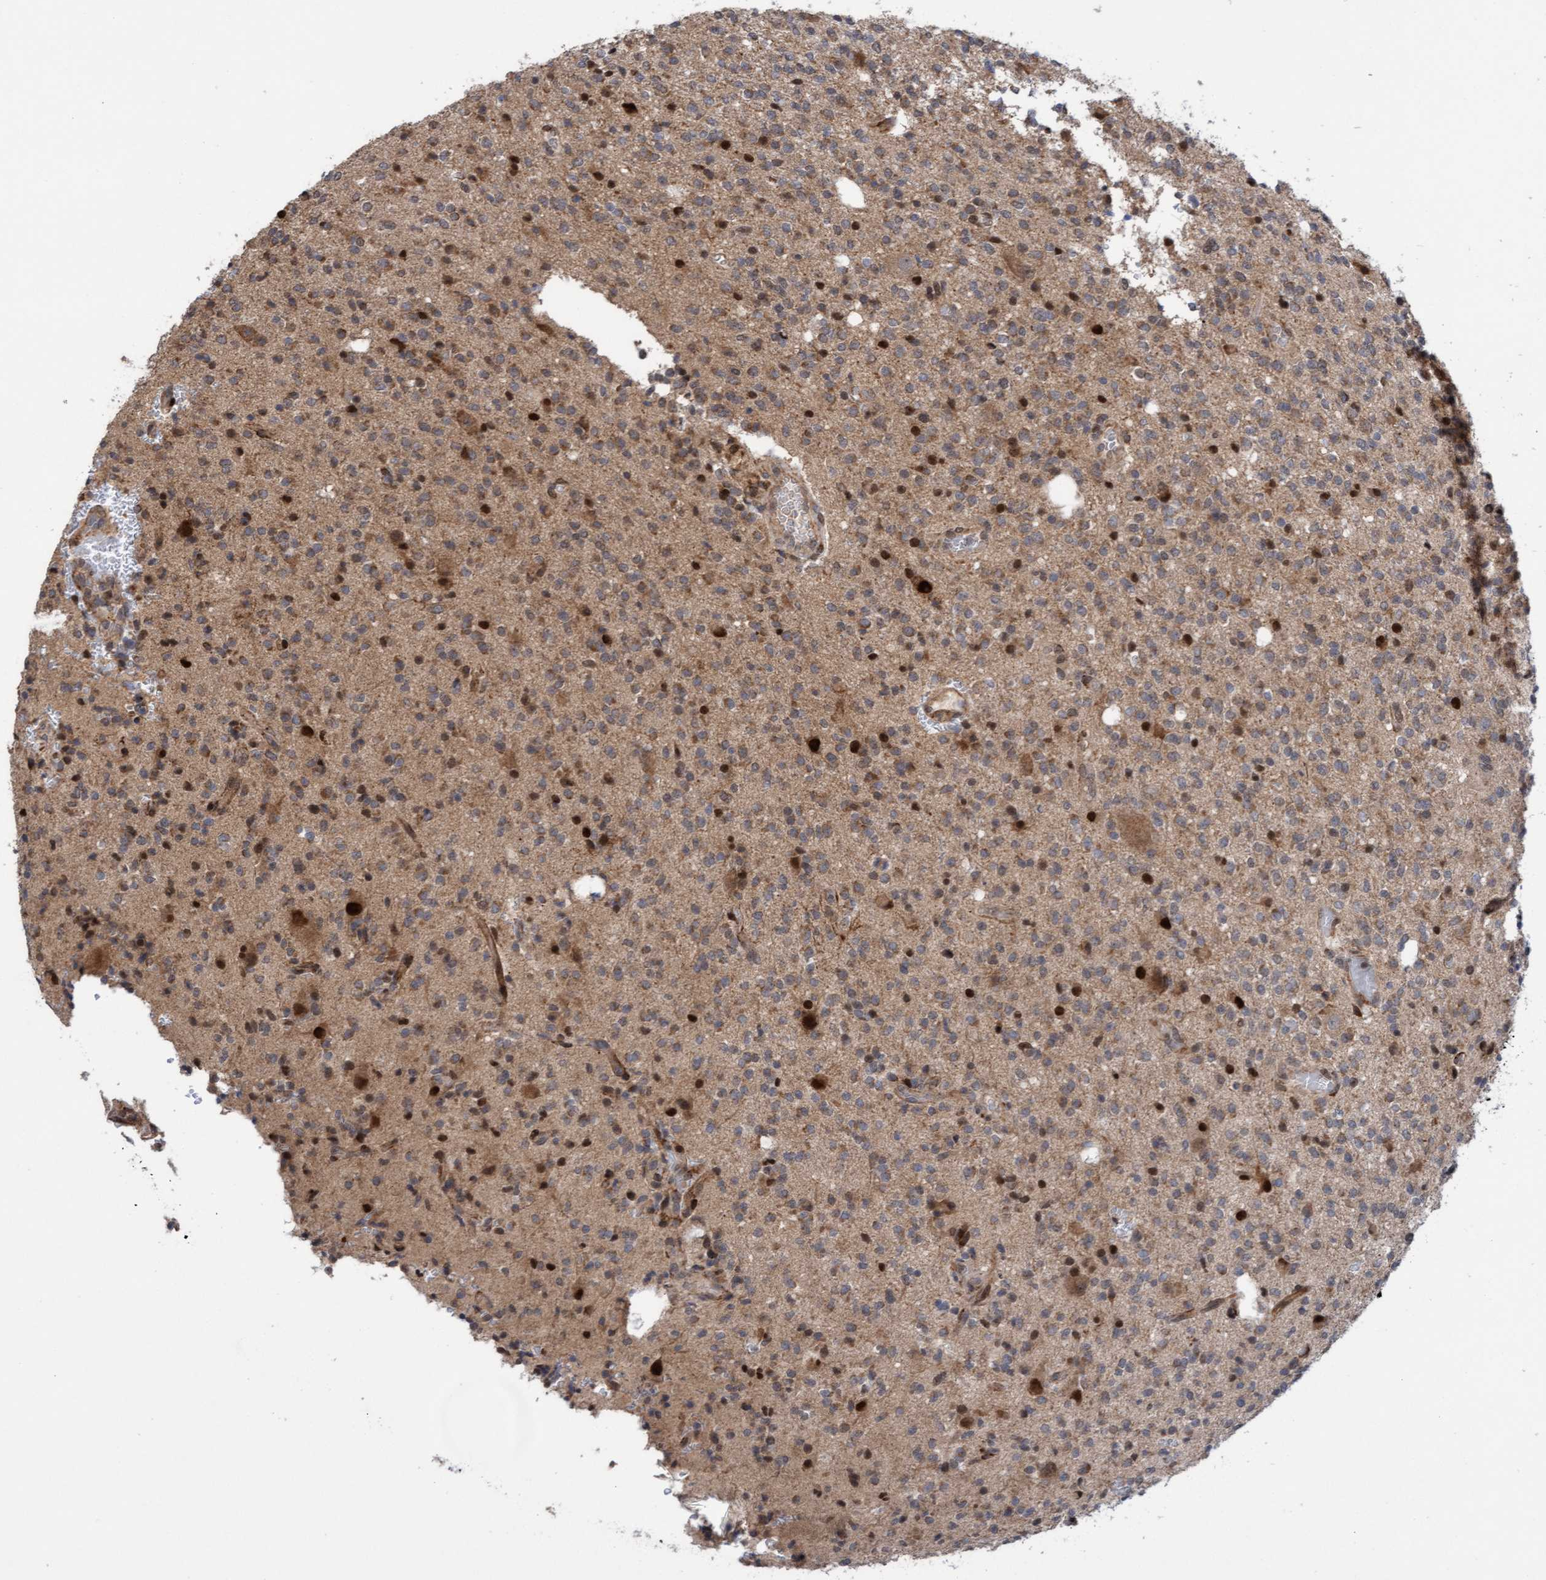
{"staining": {"intensity": "weak", "quantity": ">75%", "location": "cytoplasmic/membranous"}, "tissue": "glioma", "cell_type": "Tumor cells", "image_type": "cancer", "snomed": [{"axis": "morphology", "description": "Glioma, malignant, High grade"}, {"axis": "topography", "description": "Brain"}], "caption": "Glioma stained for a protein displays weak cytoplasmic/membranous positivity in tumor cells.", "gene": "TANC2", "patient": {"sex": "male", "age": 34}}